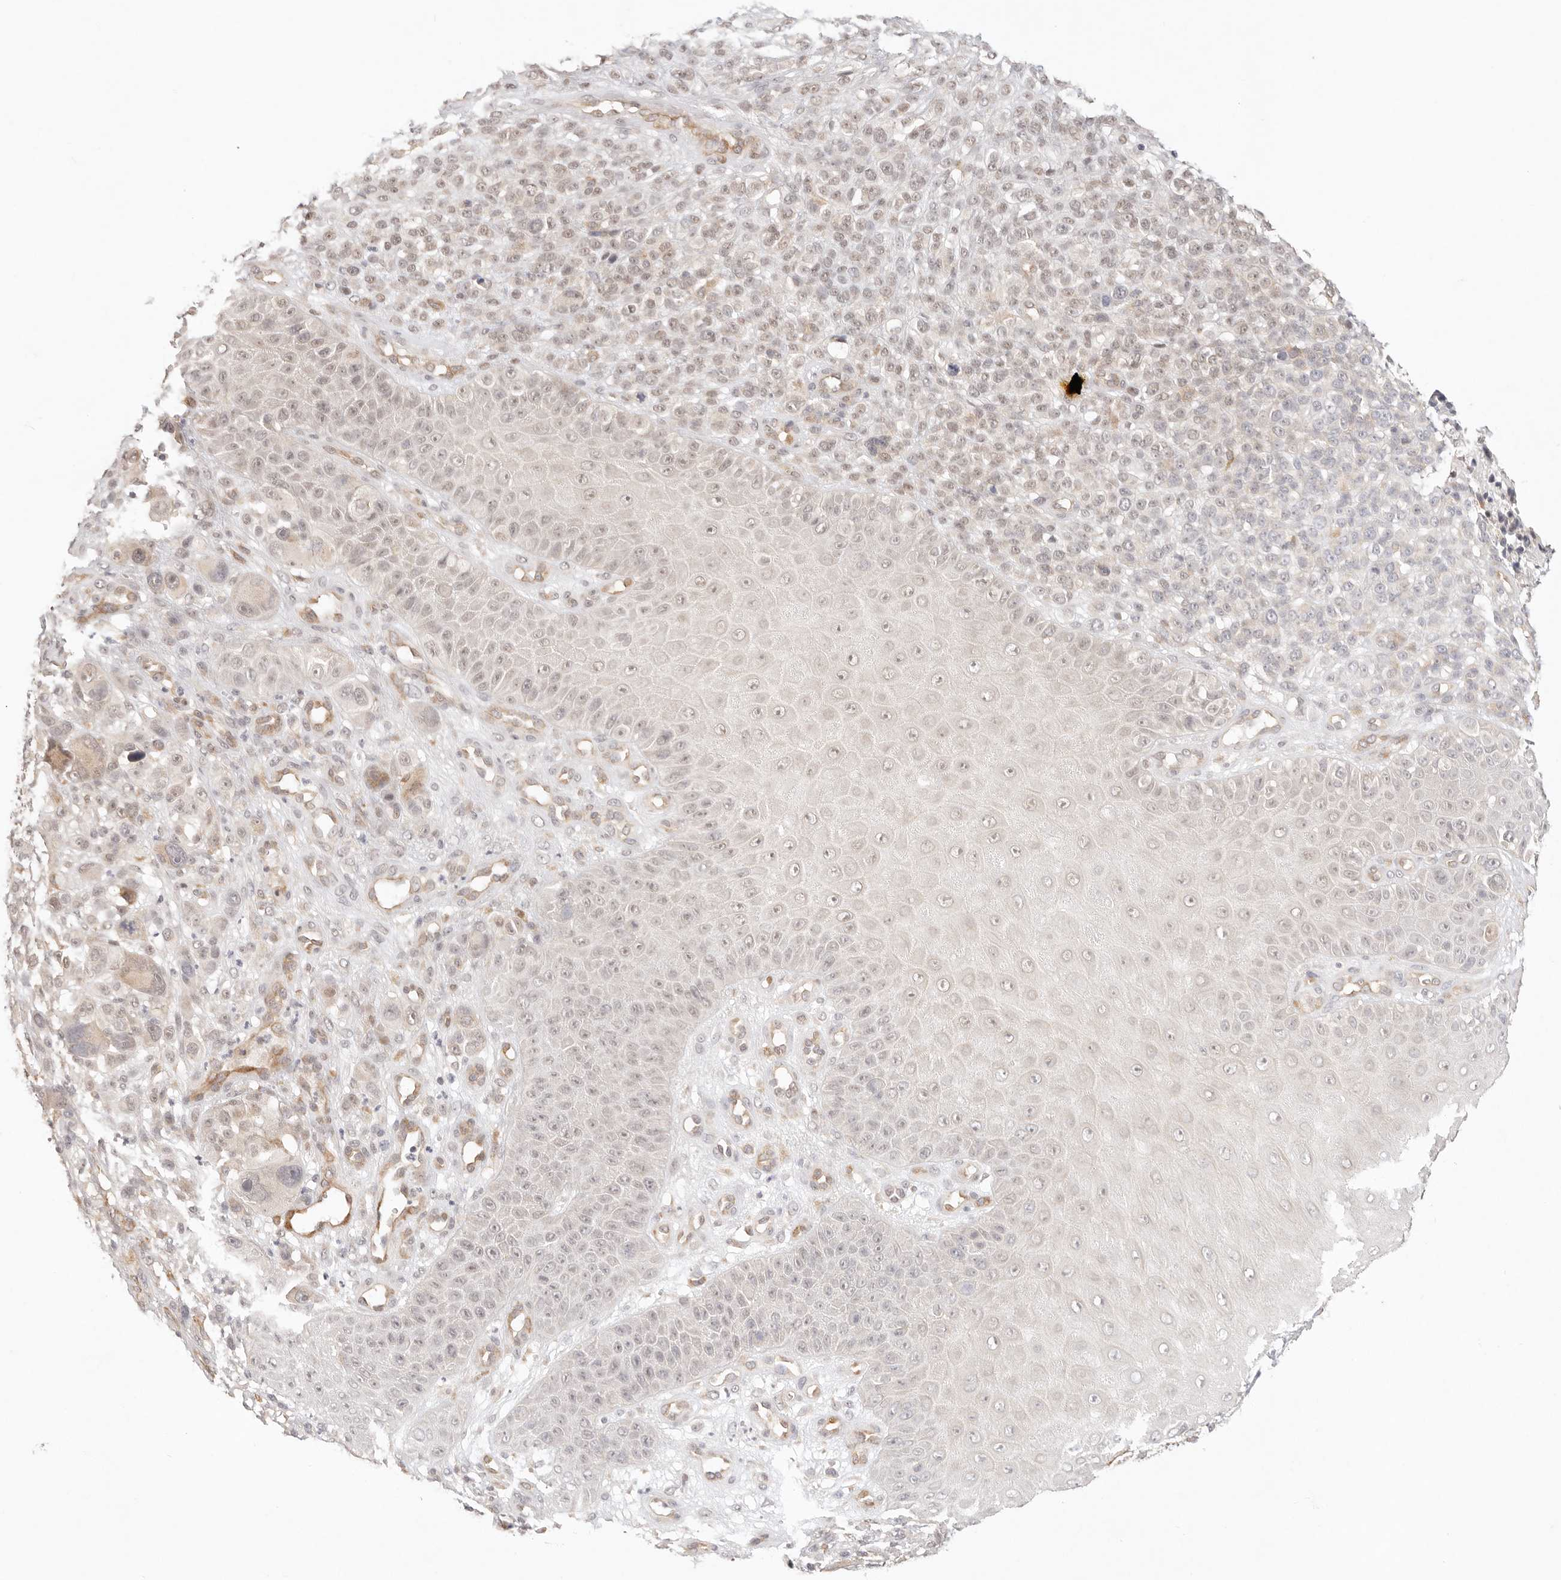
{"staining": {"intensity": "weak", "quantity": "<25%", "location": "nuclear"}, "tissue": "melanoma", "cell_type": "Tumor cells", "image_type": "cancer", "snomed": [{"axis": "morphology", "description": "Malignant melanoma, NOS"}, {"axis": "topography", "description": "Skin"}], "caption": "Immunohistochemistry of malignant melanoma demonstrates no expression in tumor cells. (Immunohistochemistry (ihc), brightfield microscopy, high magnification).", "gene": "GPR156", "patient": {"sex": "female", "age": 55}}